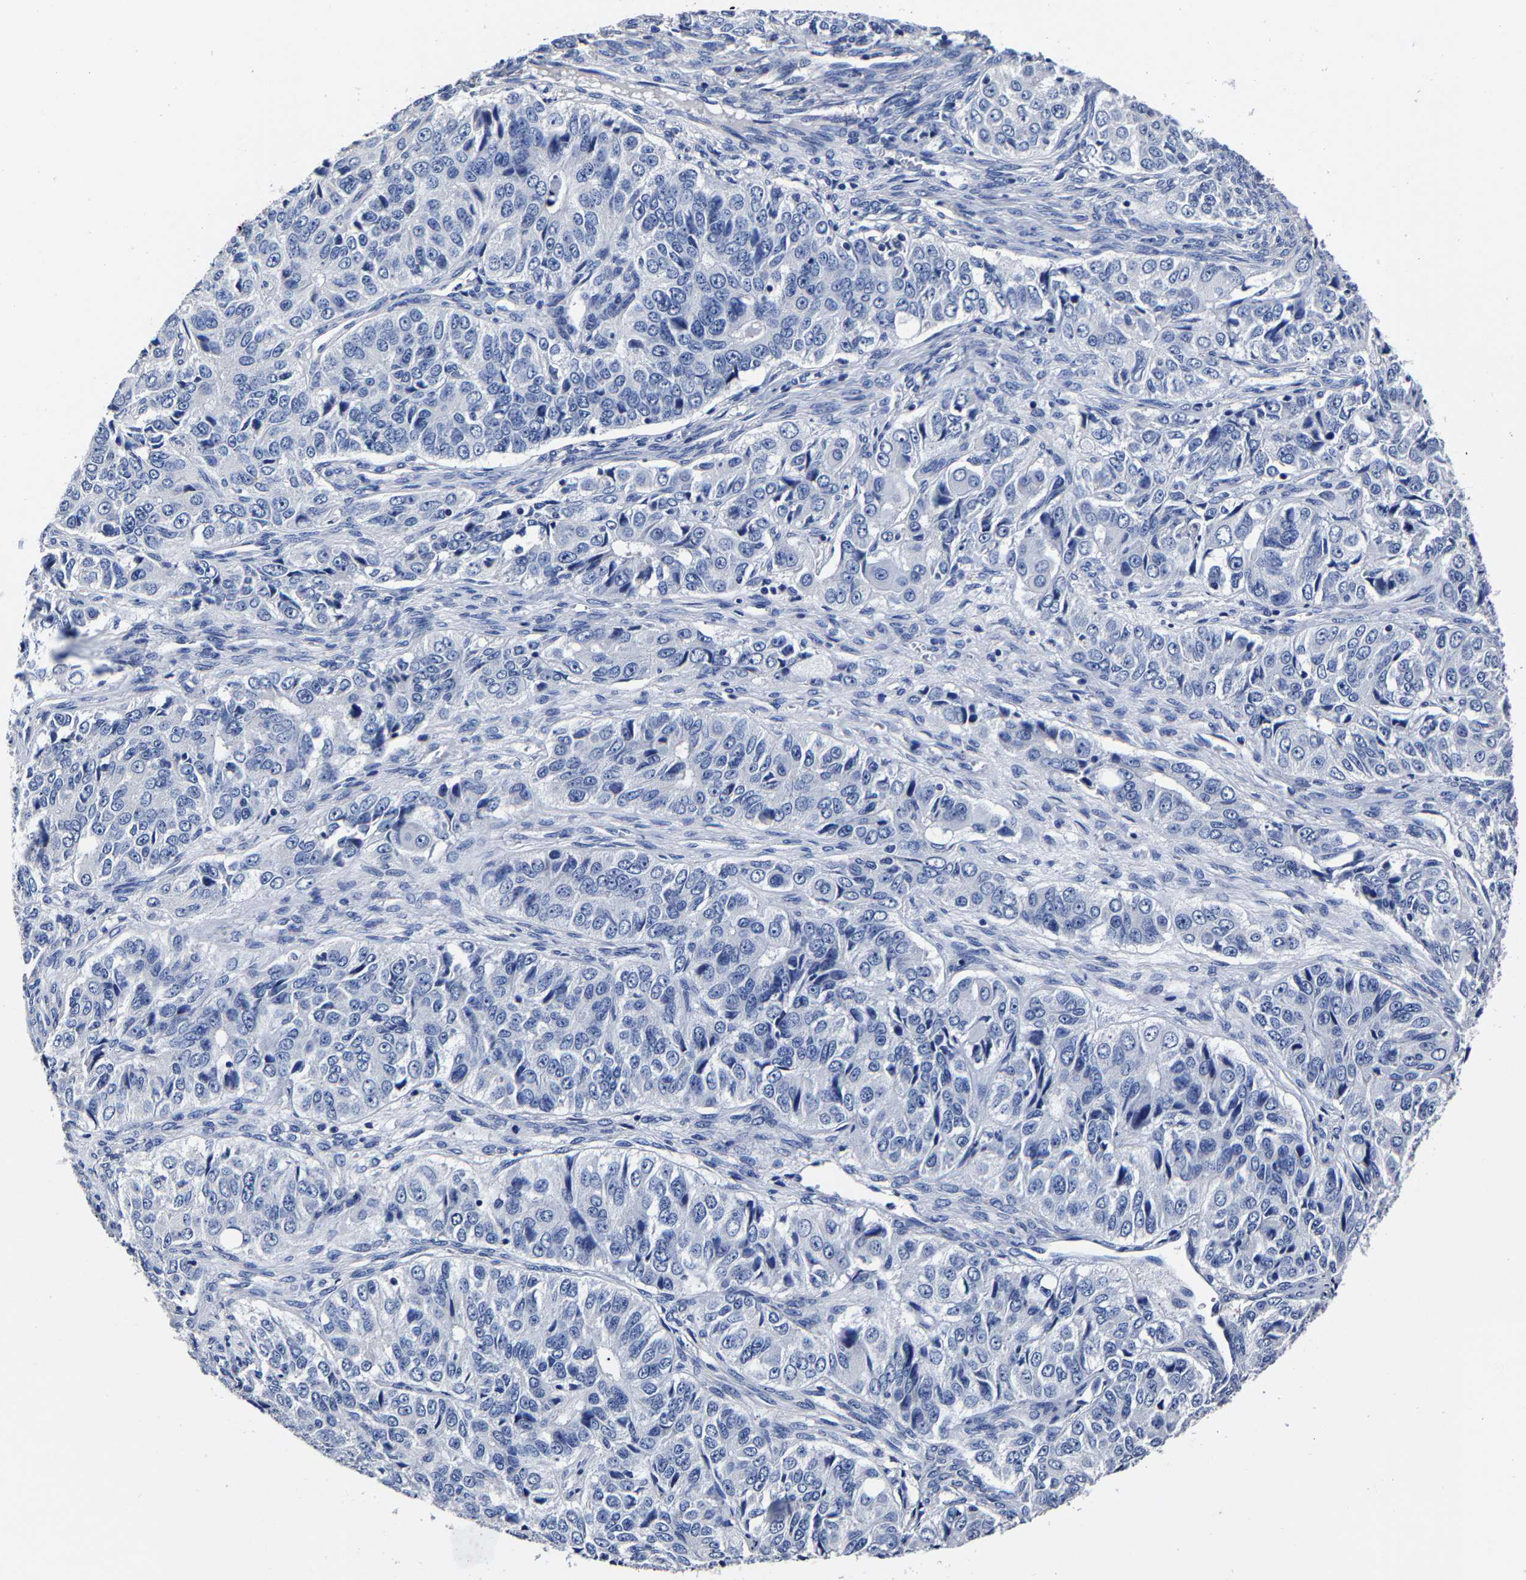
{"staining": {"intensity": "negative", "quantity": "none", "location": "none"}, "tissue": "ovarian cancer", "cell_type": "Tumor cells", "image_type": "cancer", "snomed": [{"axis": "morphology", "description": "Carcinoma, endometroid"}, {"axis": "topography", "description": "Ovary"}], "caption": "Histopathology image shows no significant protein positivity in tumor cells of endometroid carcinoma (ovarian).", "gene": "AKAP4", "patient": {"sex": "female", "age": 51}}